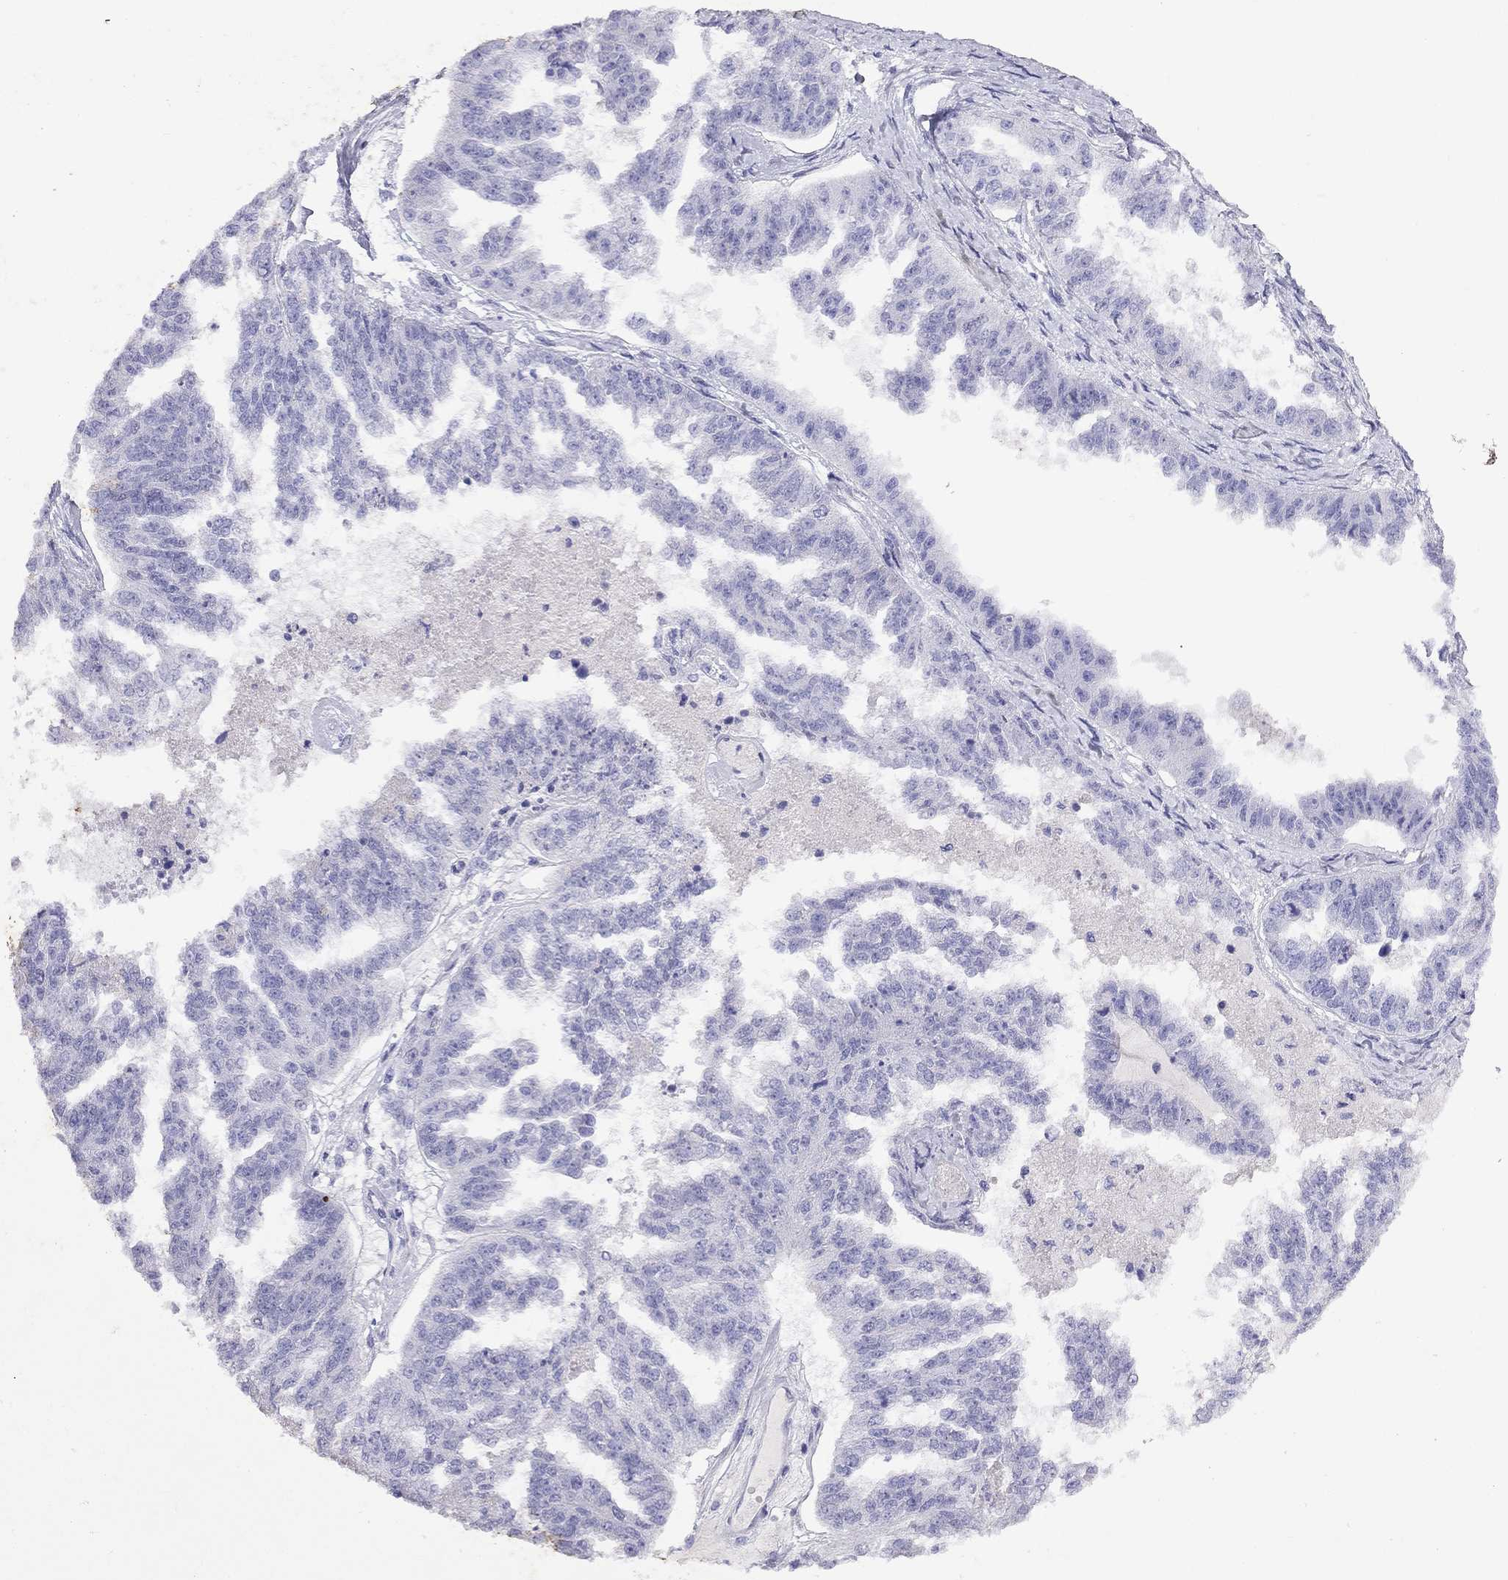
{"staining": {"intensity": "negative", "quantity": "none", "location": "none"}, "tissue": "ovarian cancer", "cell_type": "Tumor cells", "image_type": "cancer", "snomed": [{"axis": "morphology", "description": "Cystadenocarcinoma, serous, NOS"}, {"axis": "topography", "description": "Ovary"}], "caption": "Tumor cells show no significant protein expression in serous cystadenocarcinoma (ovarian).", "gene": "GNAT3", "patient": {"sex": "female", "age": 58}}